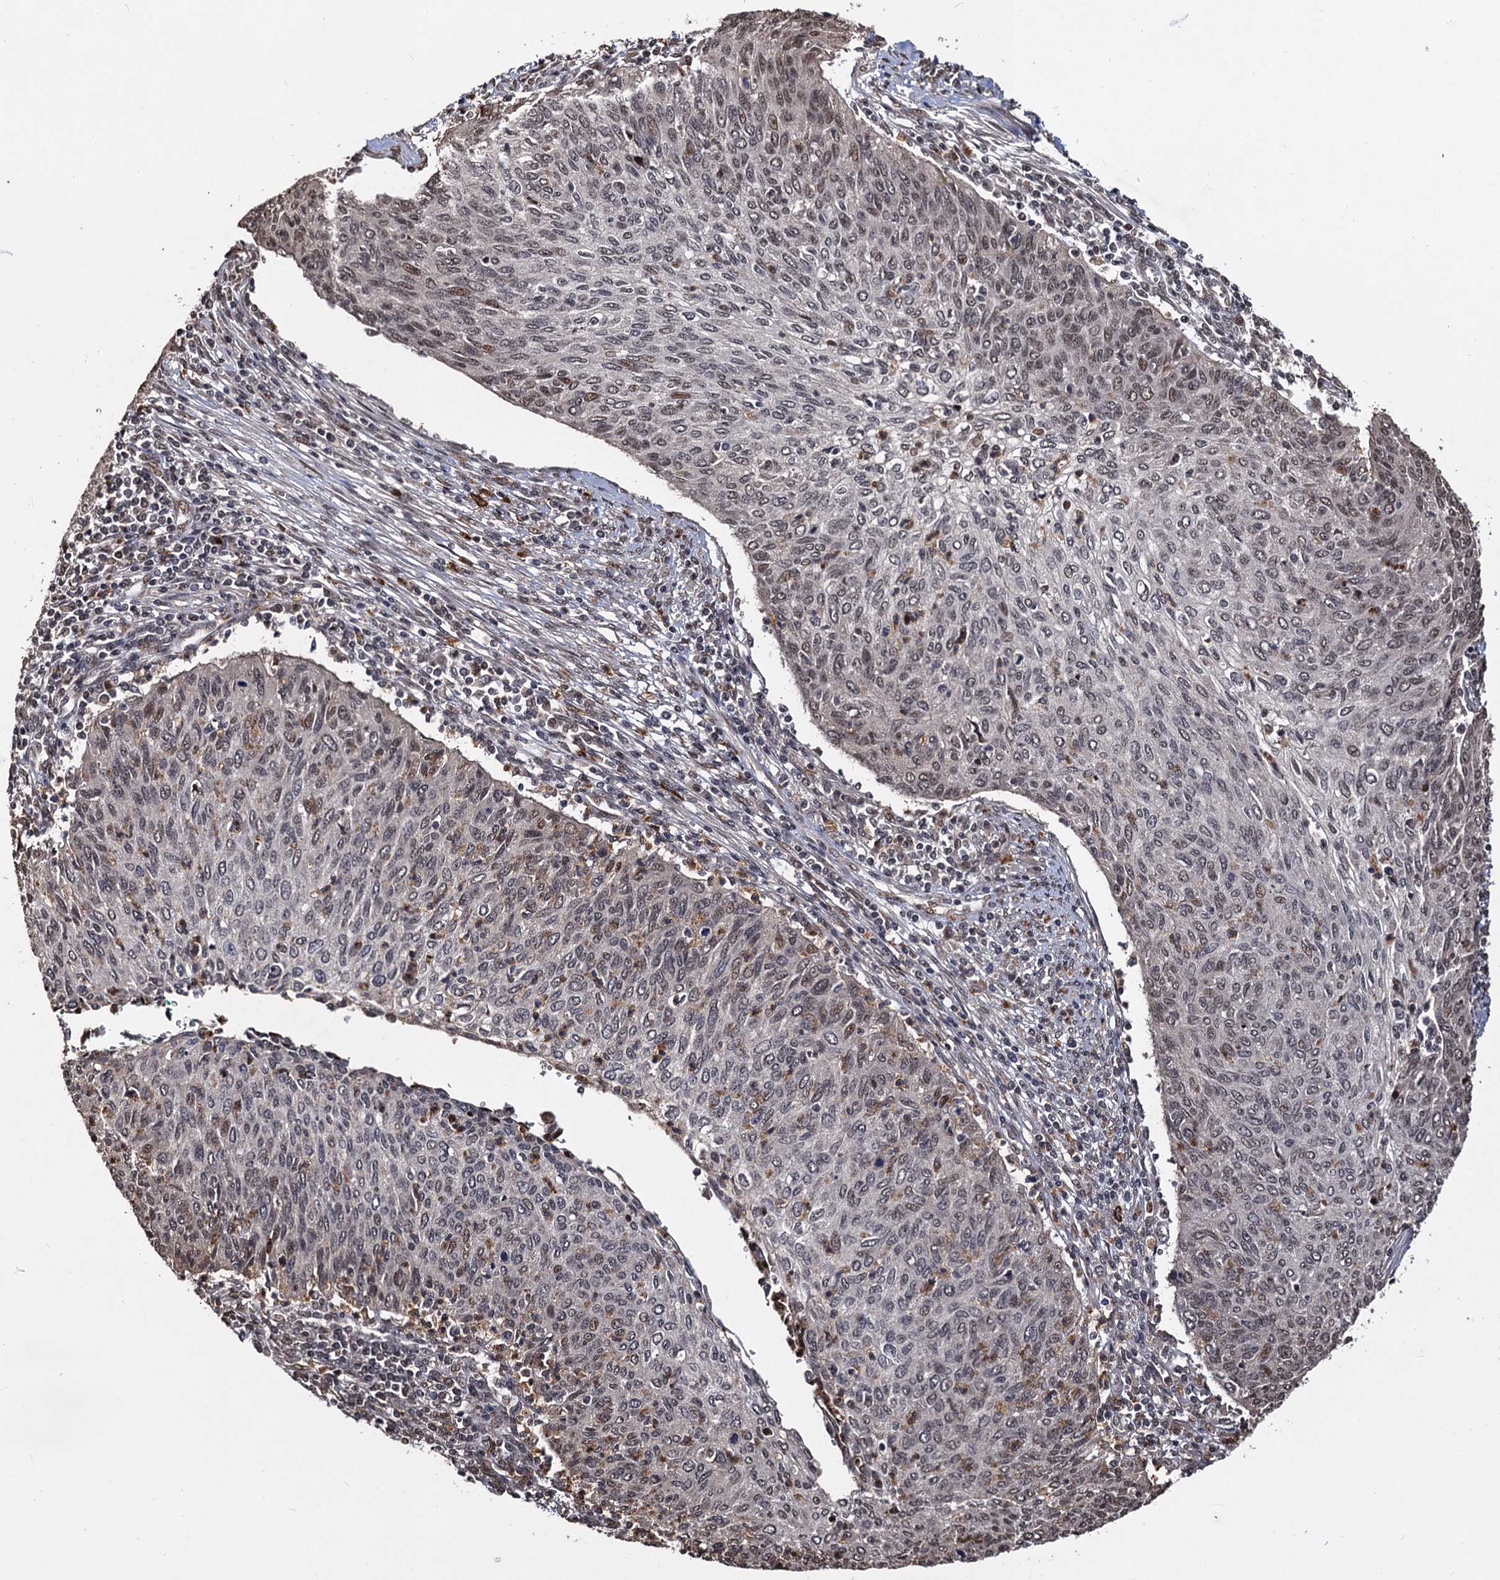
{"staining": {"intensity": "weak", "quantity": "25%-75%", "location": "nuclear"}, "tissue": "cervical cancer", "cell_type": "Tumor cells", "image_type": "cancer", "snomed": [{"axis": "morphology", "description": "Squamous cell carcinoma, NOS"}, {"axis": "topography", "description": "Cervix"}], "caption": "Cervical cancer stained with DAB immunohistochemistry displays low levels of weak nuclear positivity in about 25%-75% of tumor cells.", "gene": "SFSWAP", "patient": {"sex": "female", "age": 38}}